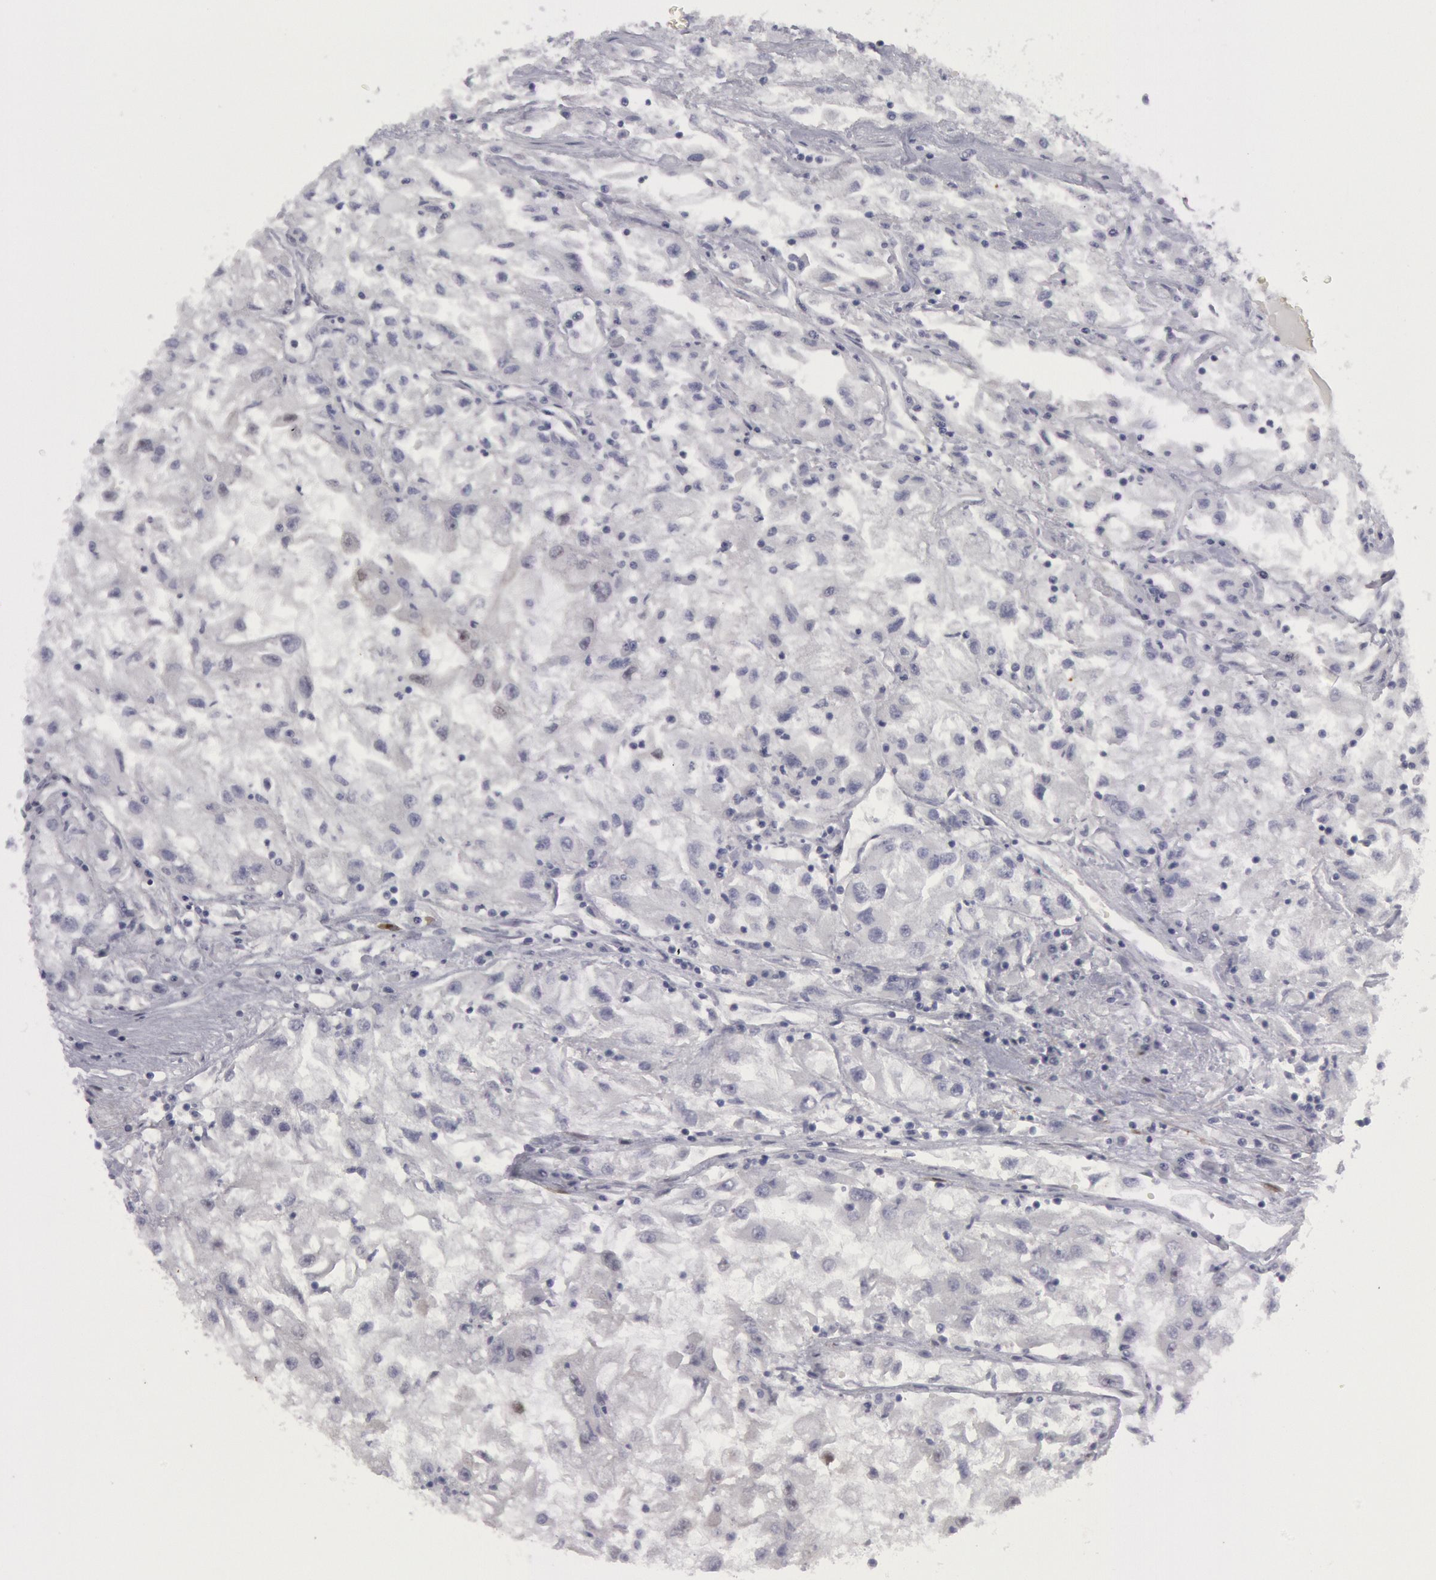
{"staining": {"intensity": "negative", "quantity": "none", "location": "none"}, "tissue": "renal cancer", "cell_type": "Tumor cells", "image_type": "cancer", "snomed": [{"axis": "morphology", "description": "Adenocarcinoma, NOS"}, {"axis": "topography", "description": "Kidney"}], "caption": "DAB immunohistochemical staining of adenocarcinoma (renal) displays no significant positivity in tumor cells.", "gene": "FHL1", "patient": {"sex": "male", "age": 59}}